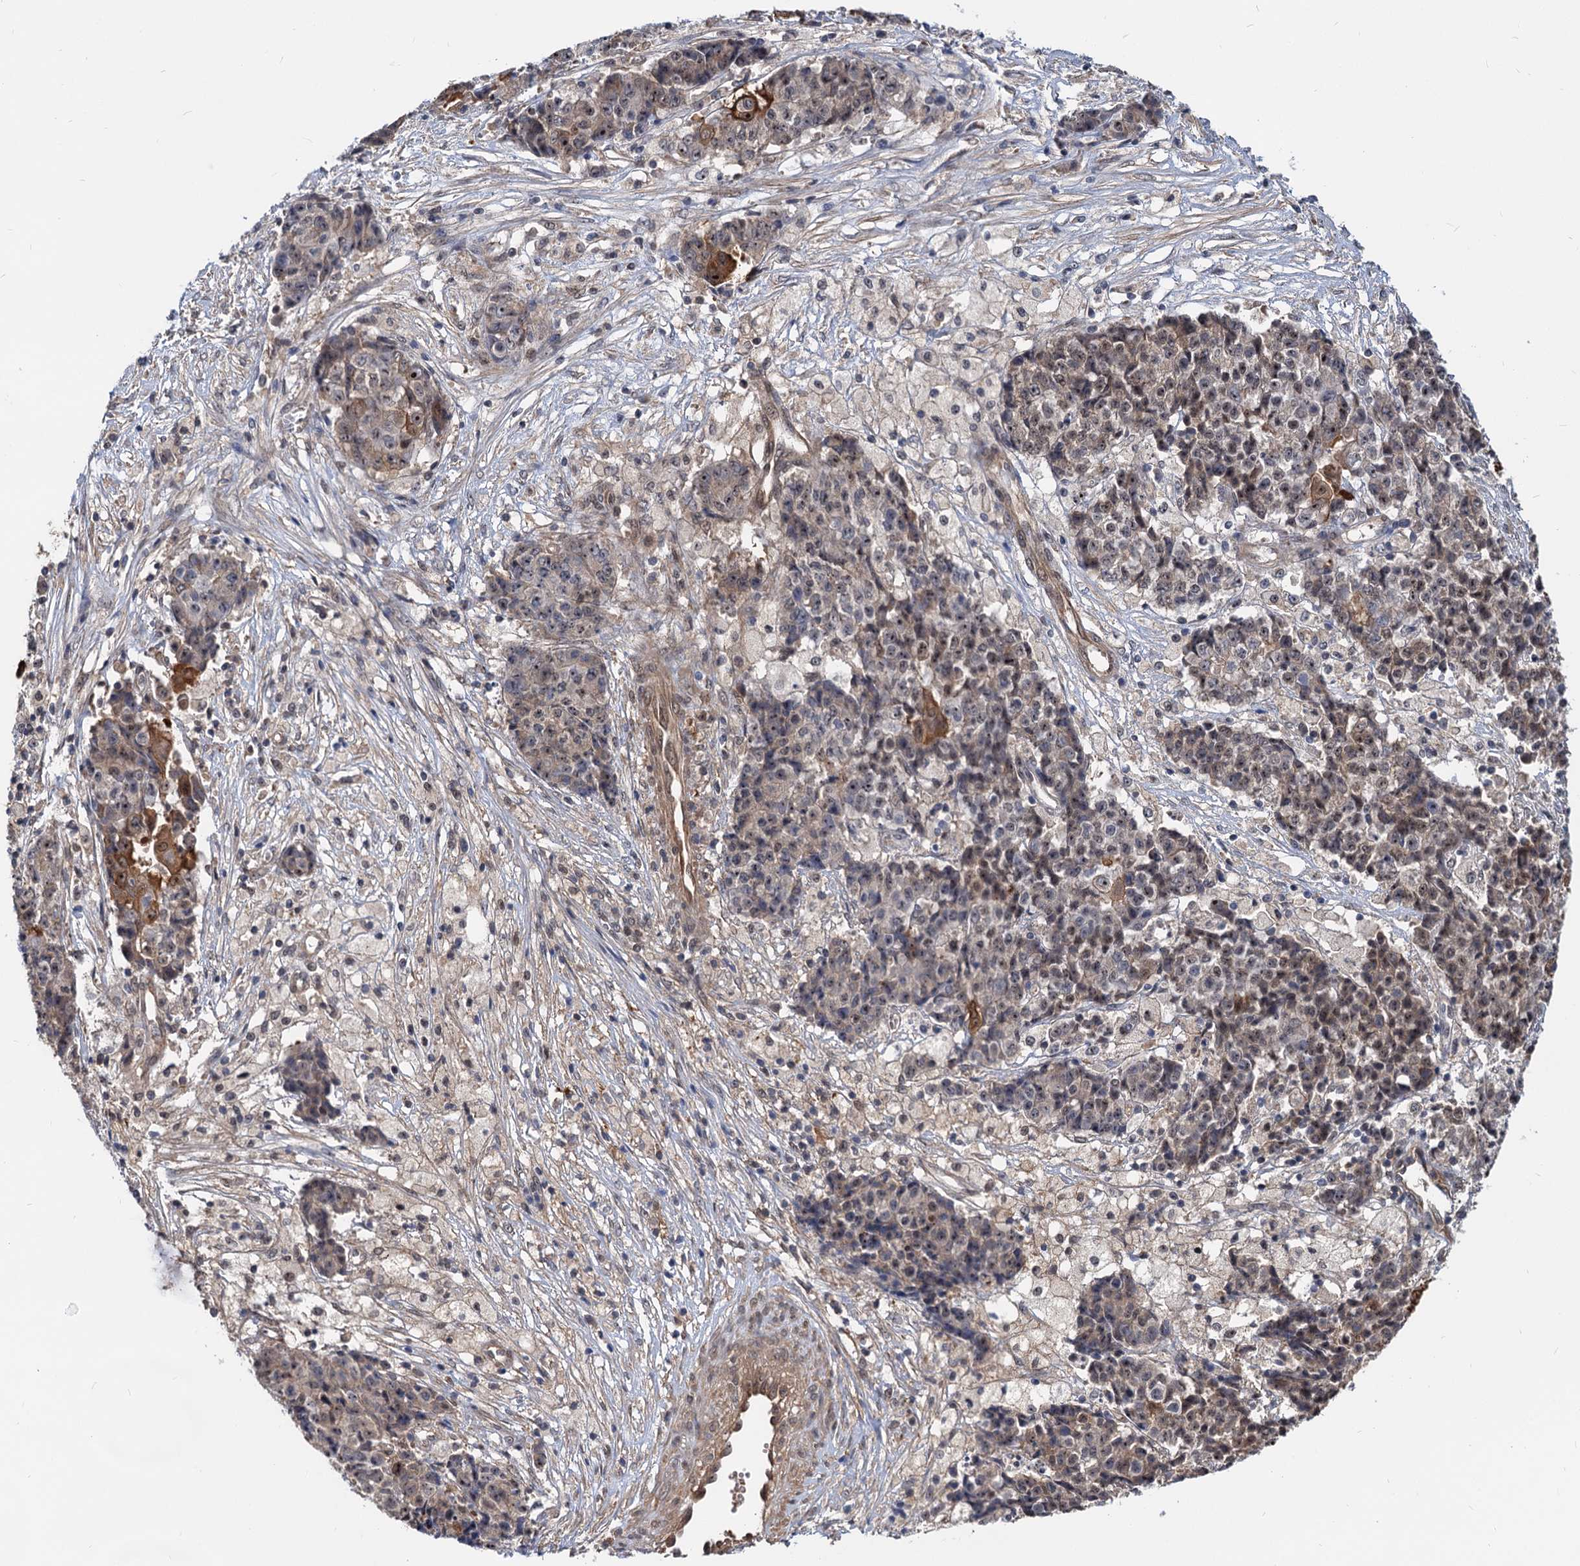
{"staining": {"intensity": "moderate", "quantity": "<25%", "location": "cytoplasmic/membranous,nuclear"}, "tissue": "ovarian cancer", "cell_type": "Tumor cells", "image_type": "cancer", "snomed": [{"axis": "morphology", "description": "Carcinoma, endometroid"}, {"axis": "topography", "description": "Ovary"}], "caption": "An image of human ovarian endometroid carcinoma stained for a protein shows moderate cytoplasmic/membranous and nuclear brown staining in tumor cells.", "gene": "SNX15", "patient": {"sex": "female", "age": 42}}